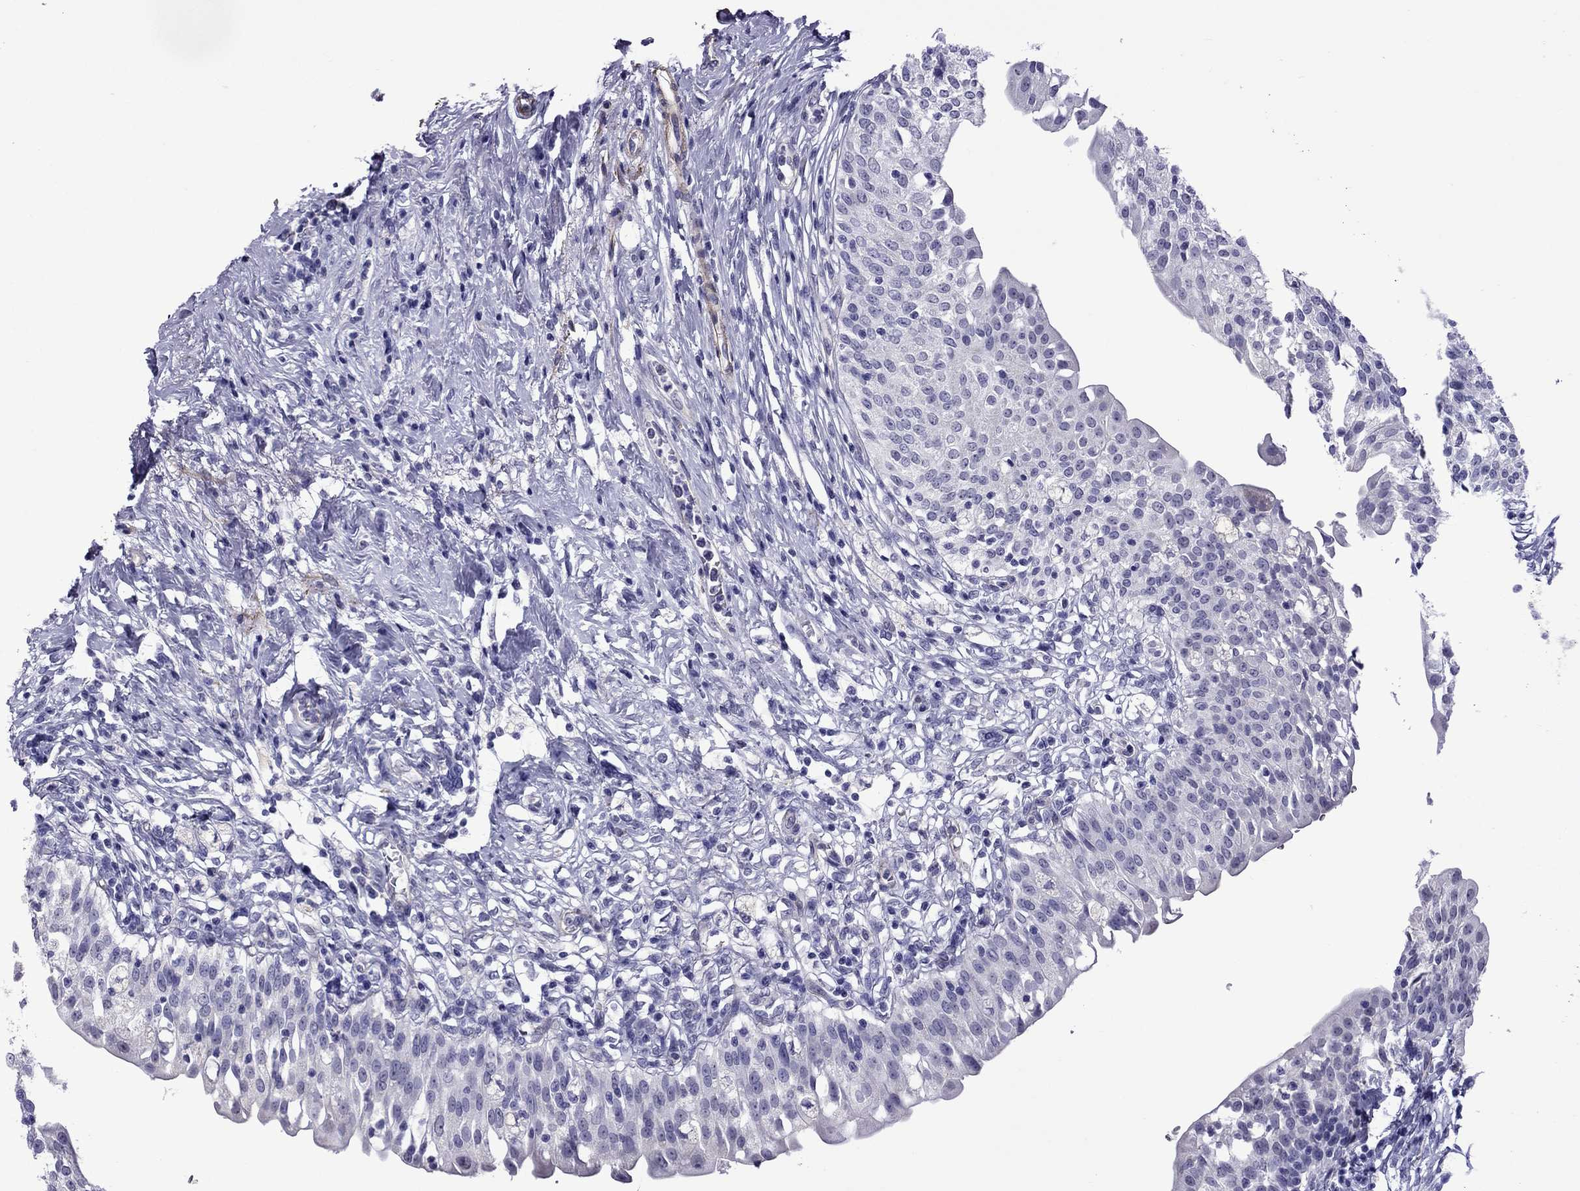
{"staining": {"intensity": "negative", "quantity": "none", "location": "none"}, "tissue": "urinary bladder", "cell_type": "Urothelial cells", "image_type": "normal", "snomed": [{"axis": "morphology", "description": "Normal tissue, NOS"}, {"axis": "topography", "description": "Urinary bladder"}], "caption": "Human urinary bladder stained for a protein using immunohistochemistry (IHC) reveals no positivity in urothelial cells.", "gene": "CHRNA5", "patient": {"sex": "male", "age": 76}}